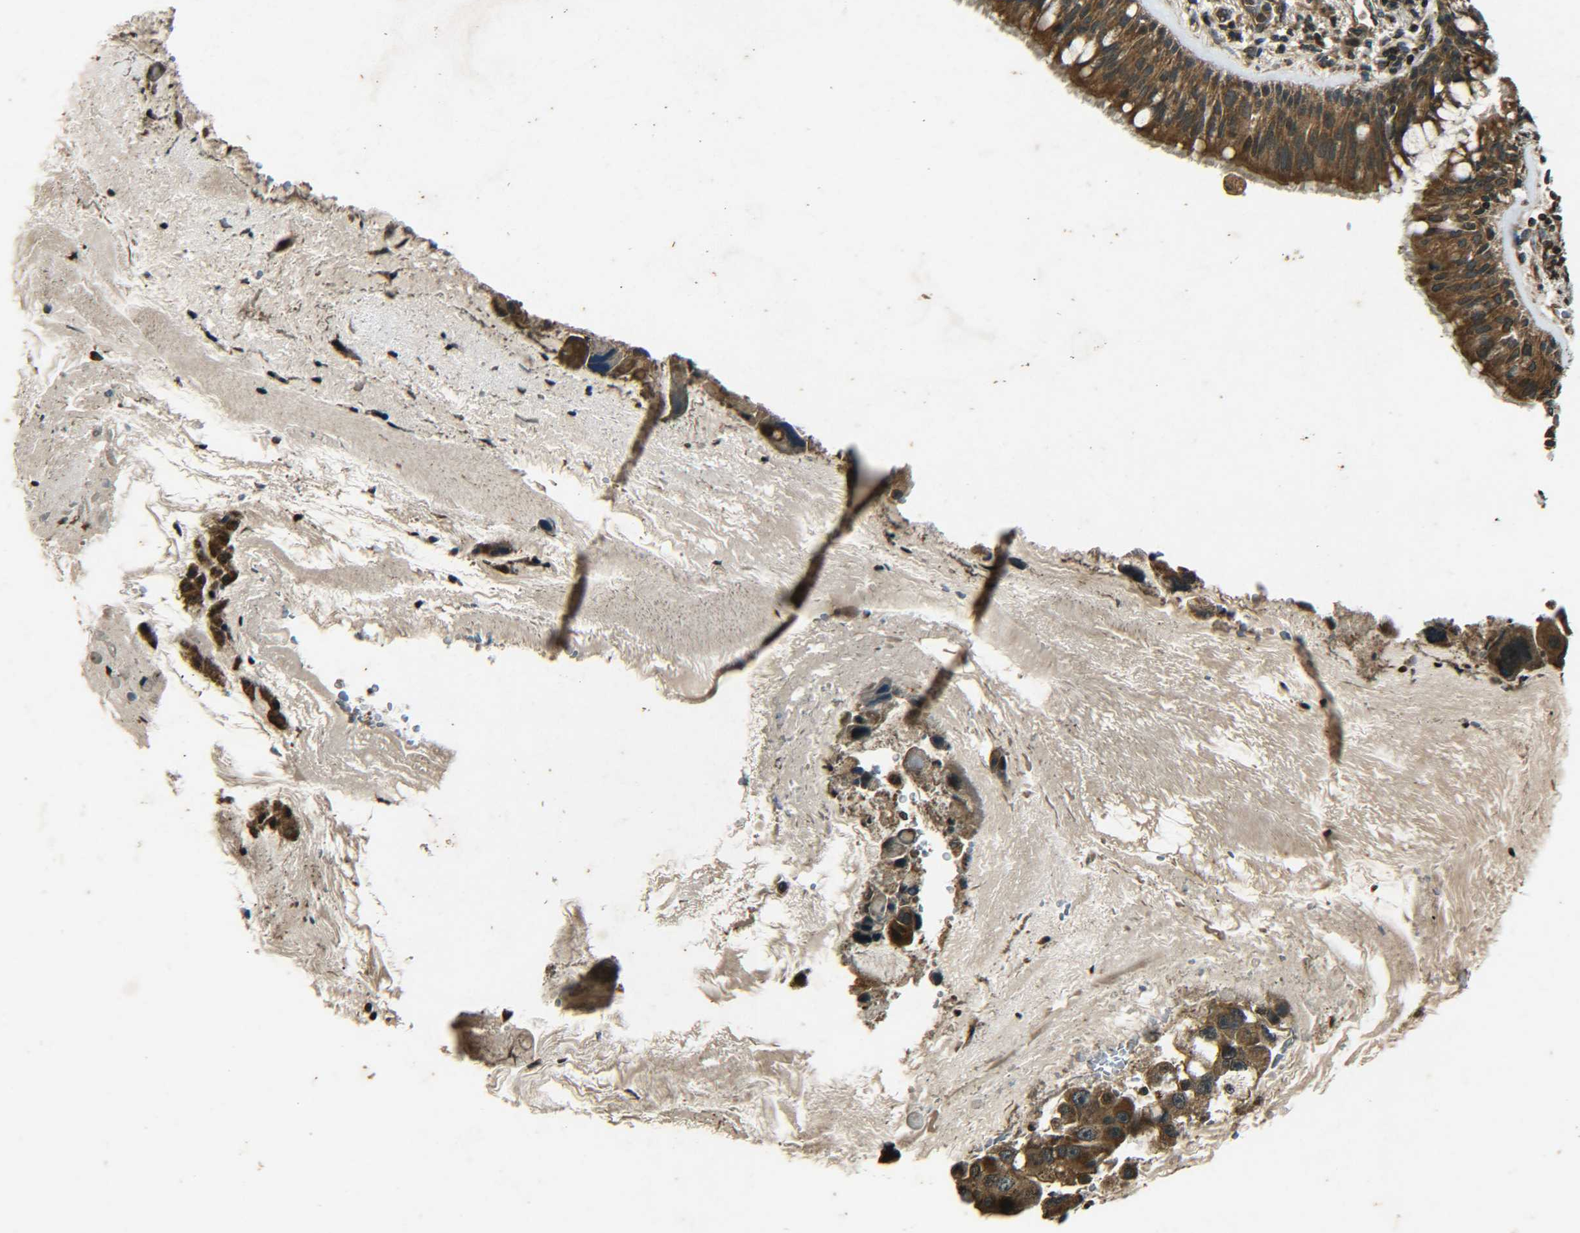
{"staining": {"intensity": "strong", "quantity": ">75%", "location": "cytoplasmic/membranous"}, "tissue": "bronchus", "cell_type": "Respiratory epithelial cells", "image_type": "normal", "snomed": [{"axis": "morphology", "description": "Normal tissue, NOS"}, {"axis": "morphology", "description": "Adenocarcinoma, NOS"}, {"axis": "morphology", "description": "Adenocarcinoma, metastatic, NOS"}, {"axis": "topography", "description": "Lymph node"}, {"axis": "topography", "description": "Bronchus"}, {"axis": "topography", "description": "Lung"}], "caption": "Protein analysis of unremarkable bronchus demonstrates strong cytoplasmic/membranous expression in approximately >75% of respiratory epithelial cells. The protein of interest is stained brown, and the nuclei are stained in blue (DAB (3,3'-diaminobenzidine) IHC with brightfield microscopy, high magnification).", "gene": "PLK2", "patient": {"sex": "female", "age": 54}}